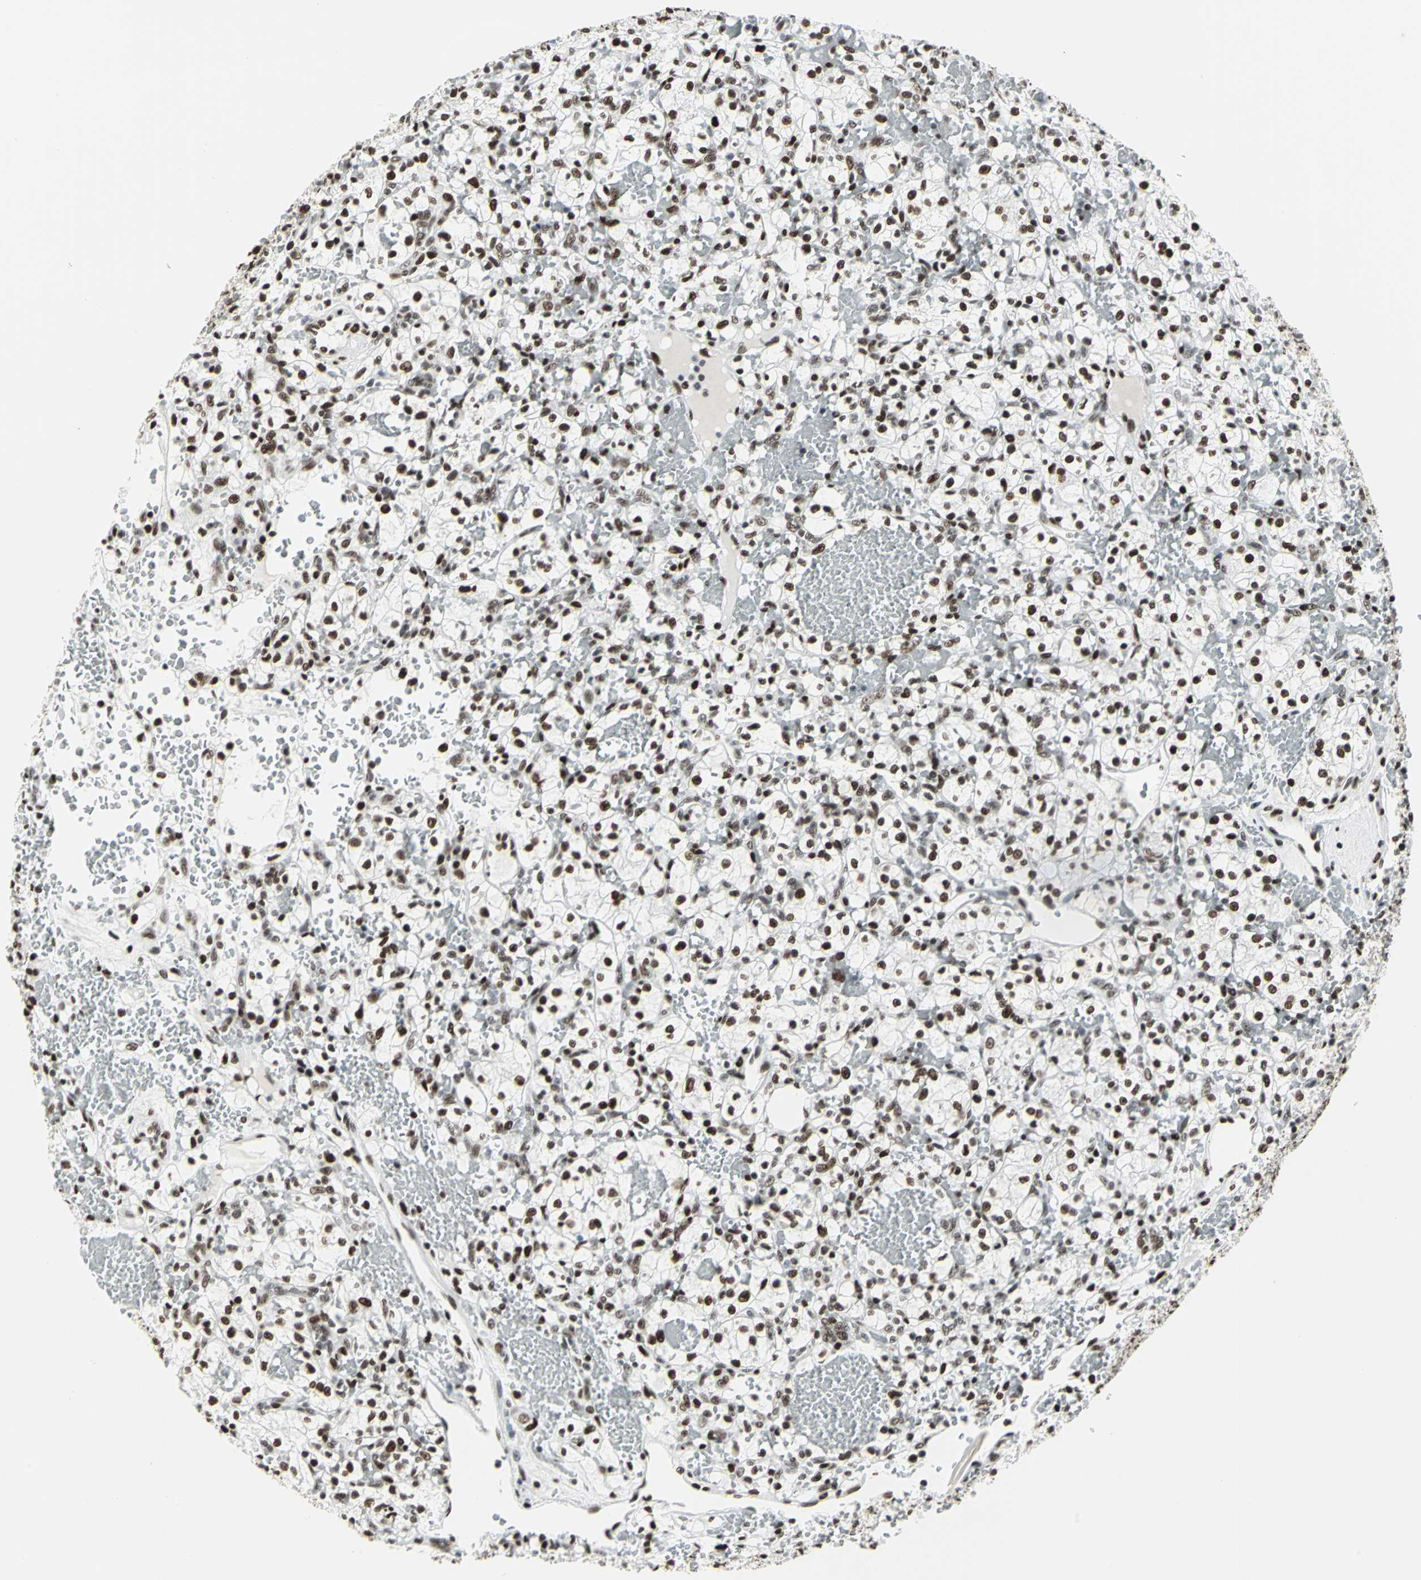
{"staining": {"intensity": "strong", "quantity": ">75%", "location": "nuclear"}, "tissue": "renal cancer", "cell_type": "Tumor cells", "image_type": "cancer", "snomed": [{"axis": "morphology", "description": "Adenocarcinoma, NOS"}, {"axis": "topography", "description": "Kidney"}], "caption": "Renal cancer stained with IHC reveals strong nuclear staining in about >75% of tumor cells.", "gene": "HDAC2", "patient": {"sex": "female", "age": 60}}